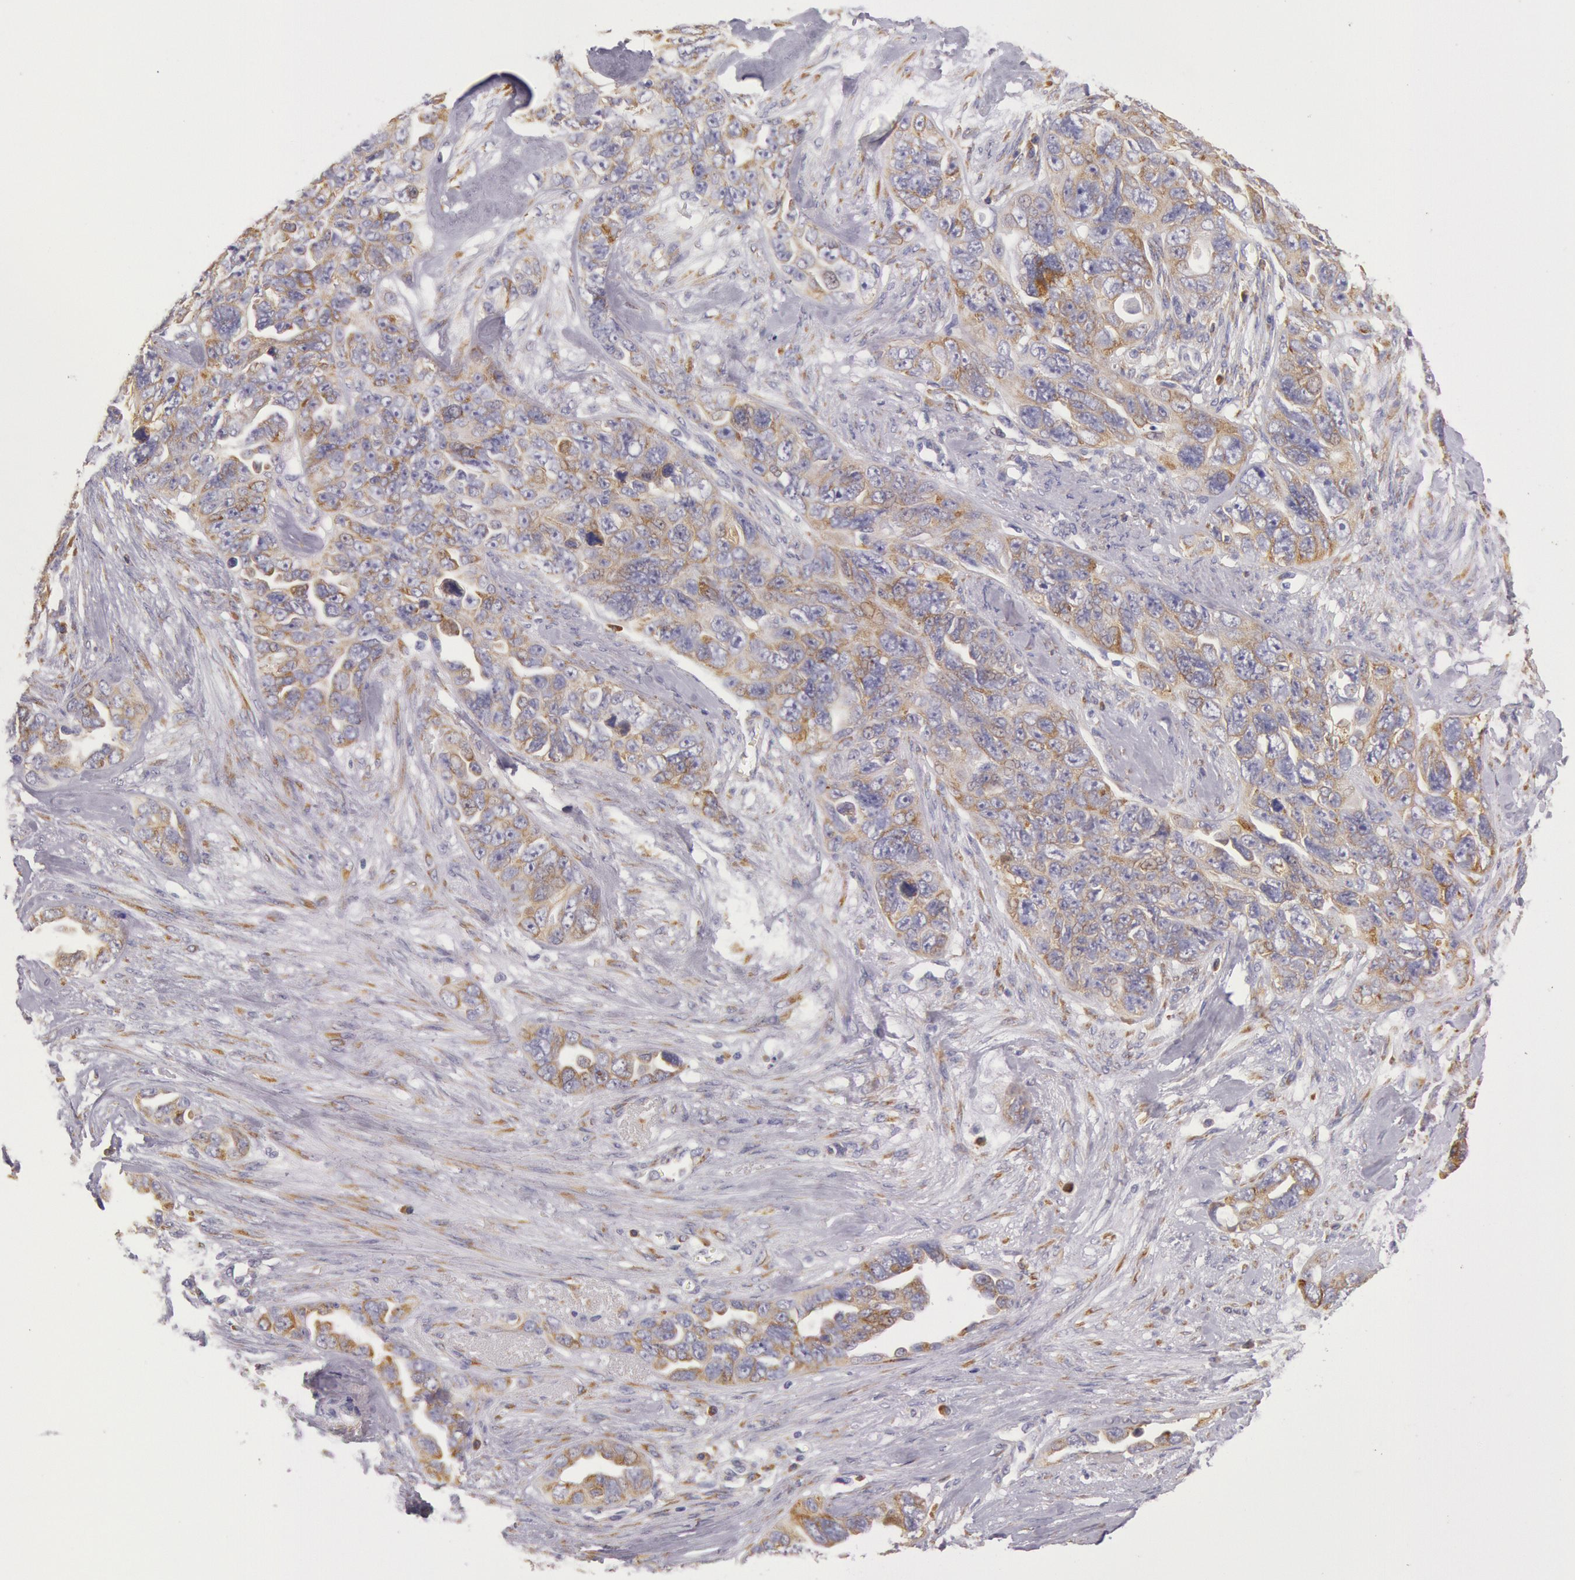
{"staining": {"intensity": "weak", "quantity": ">75%", "location": "cytoplasmic/membranous"}, "tissue": "ovarian cancer", "cell_type": "Tumor cells", "image_type": "cancer", "snomed": [{"axis": "morphology", "description": "Cystadenocarcinoma, serous, NOS"}, {"axis": "topography", "description": "Ovary"}], "caption": "Tumor cells reveal weak cytoplasmic/membranous staining in about >75% of cells in ovarian serous cystadenocarcinoma.", "gene": "CIDEB", "patient": {"sex": "female", "age": 63}}